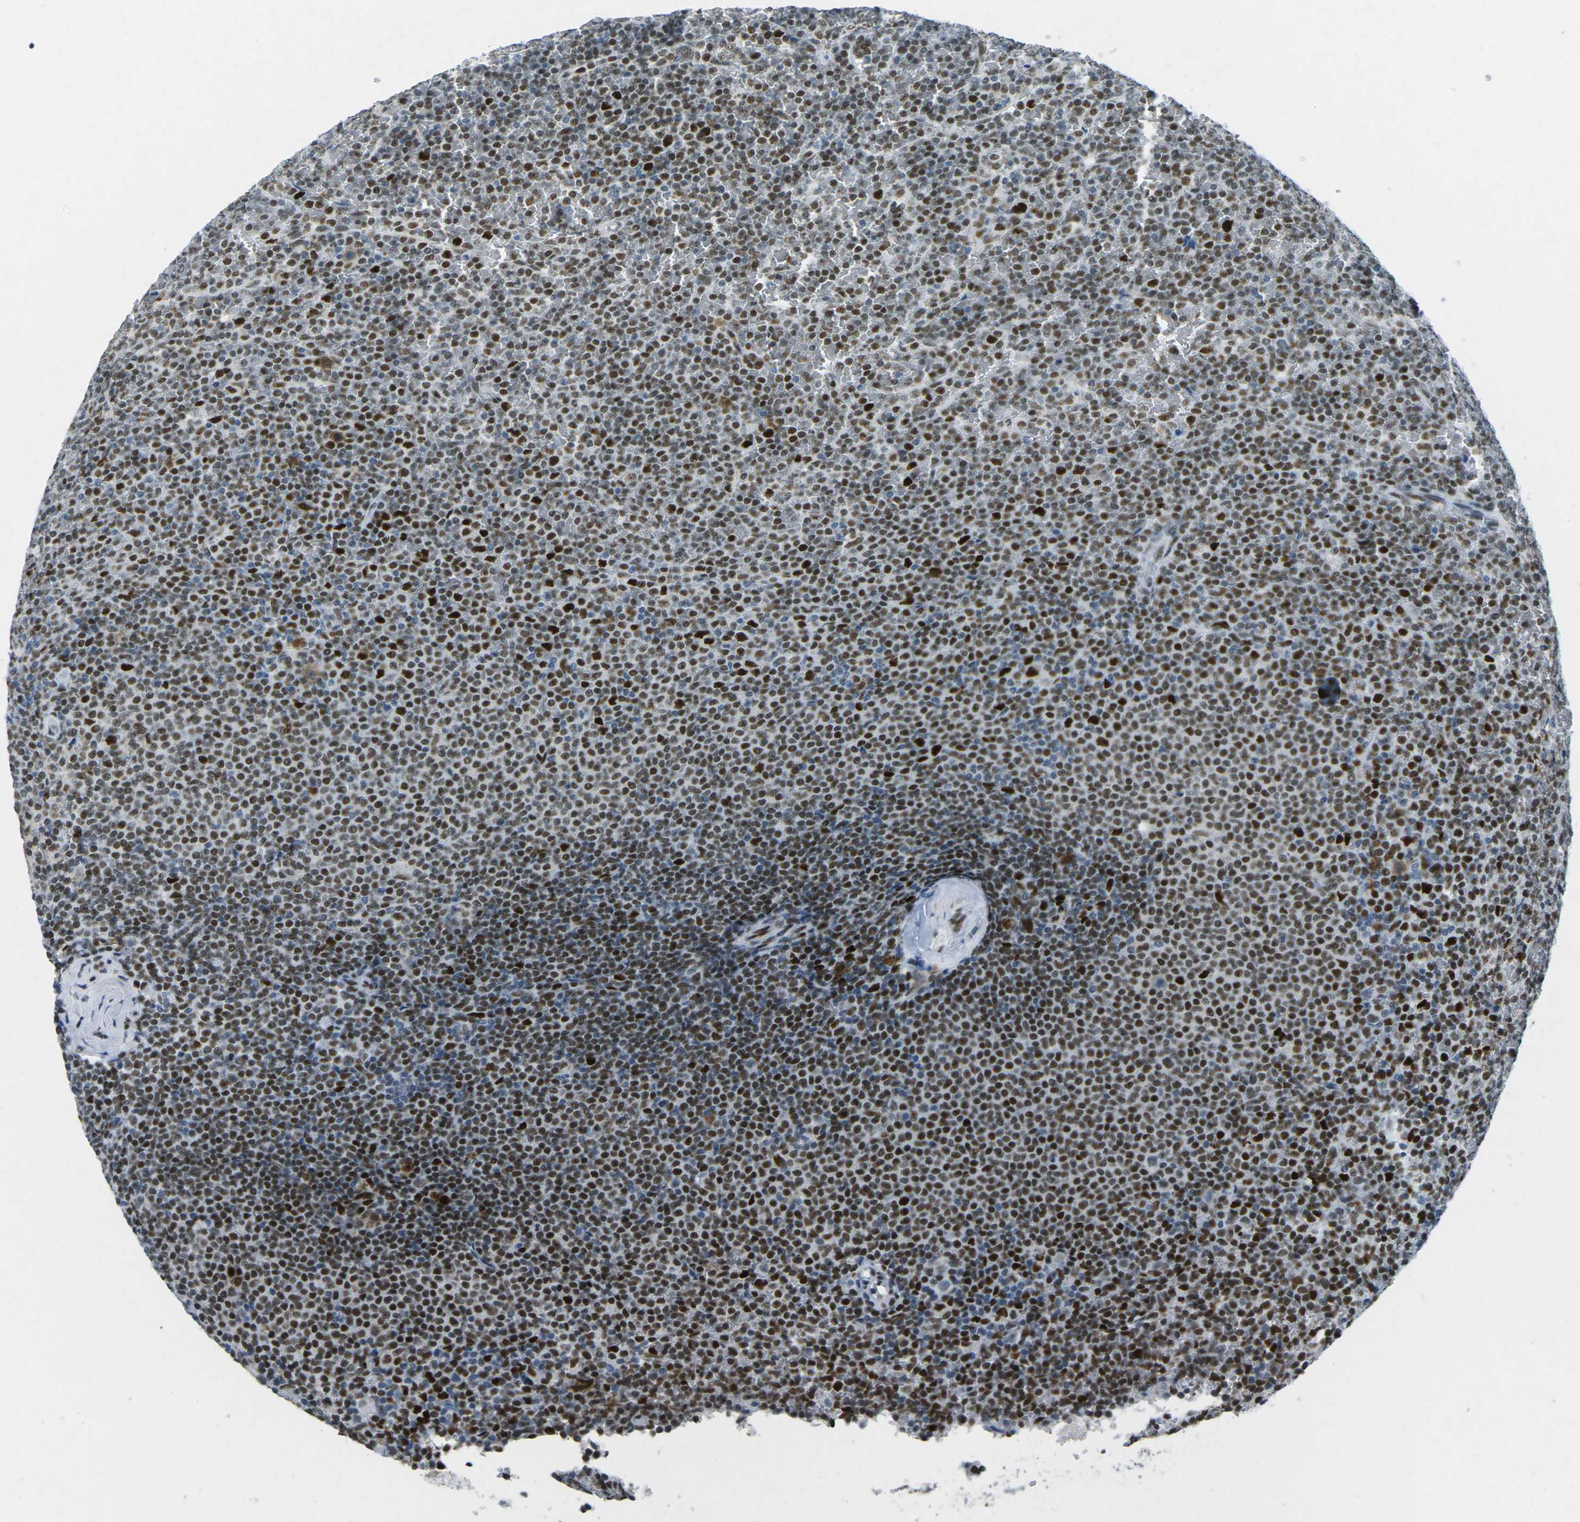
{"staining": {"intensity": "strong", "quantity": ">75%", "location": "nuclear"}, "tissue": "lymphoma", "cell_type": "Tumor cells", "image_type": "cancer", "snomed": [{"axis": "morphology", "description": "Malignant lymphoma, non-Hodgkin's type, Low grade"}, {"axis": "topography", "description": "Spleen"}], "caption": "This is a histology image of immunohistochemistry (IHC) staining of lymphoma, which shows strong staining in the nuclear of tumor cells.", "gene": "RB1", "patient": {"sex": "female", "age": 77}}